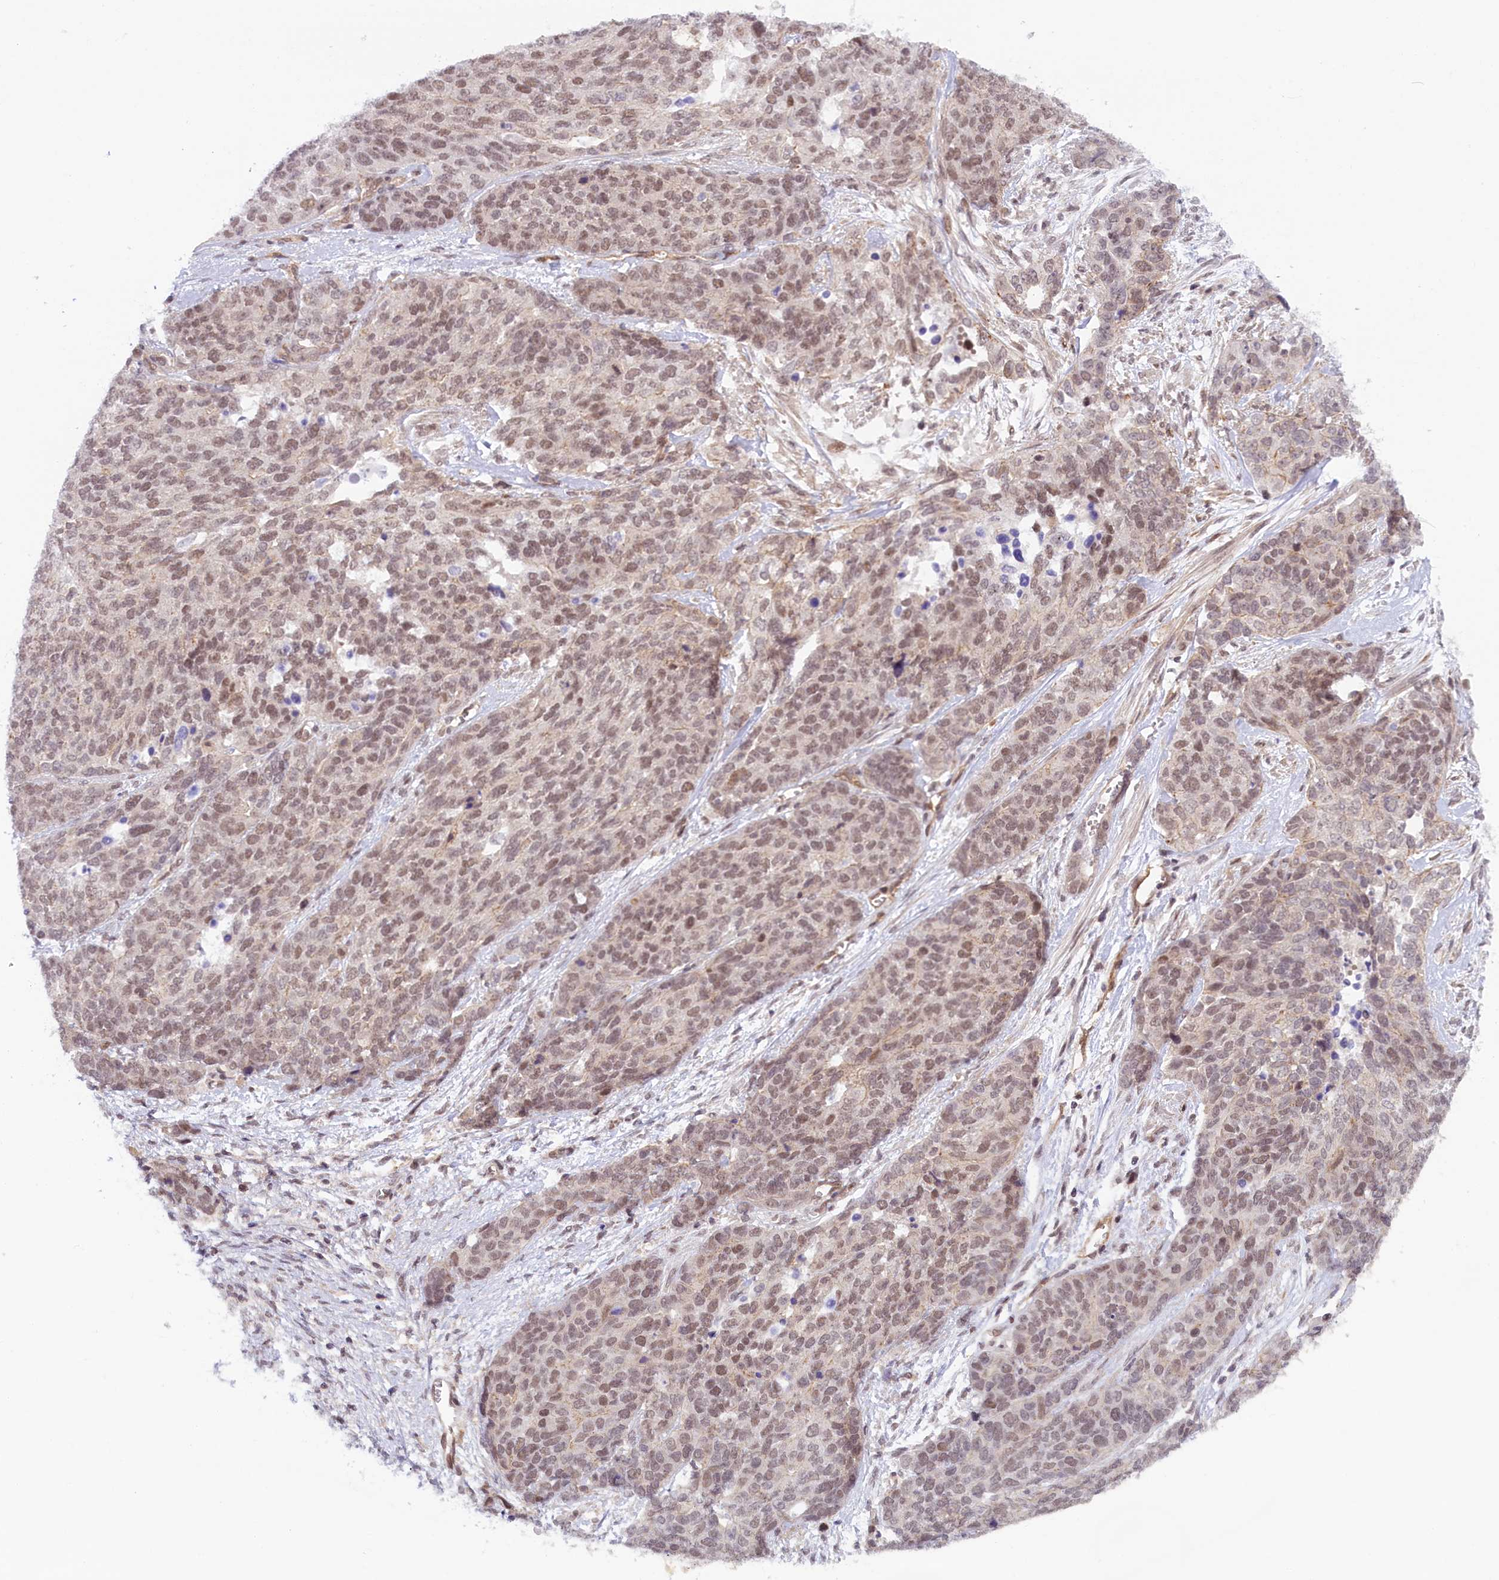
{"staining": {"intensity": "weak", "quantity": ">75%", "location": "nuclear"}, "tissue": "ovarian cancer", "cell_type": "Tumor cells", "image_type": "cancer", "snomed": [{"axis": "morphology", "description": "Cystadenocarcinoma, serous, NOS"}, {"axis": "topography", "description": "Ovary"}], "caption": "High-magnification brightfield microscopy of ovarian cancer (serous cystadenocarcinoma) stained with DAB (3,3'-diaminobenzidine) (brown) and counterstained with hematoxylin (blue). tumor cells exhibit weak nuclear staining is appreciated in about>75% of cells.", "gene": "FCHO1", "patient": {"sex": "female", "age": 44}}